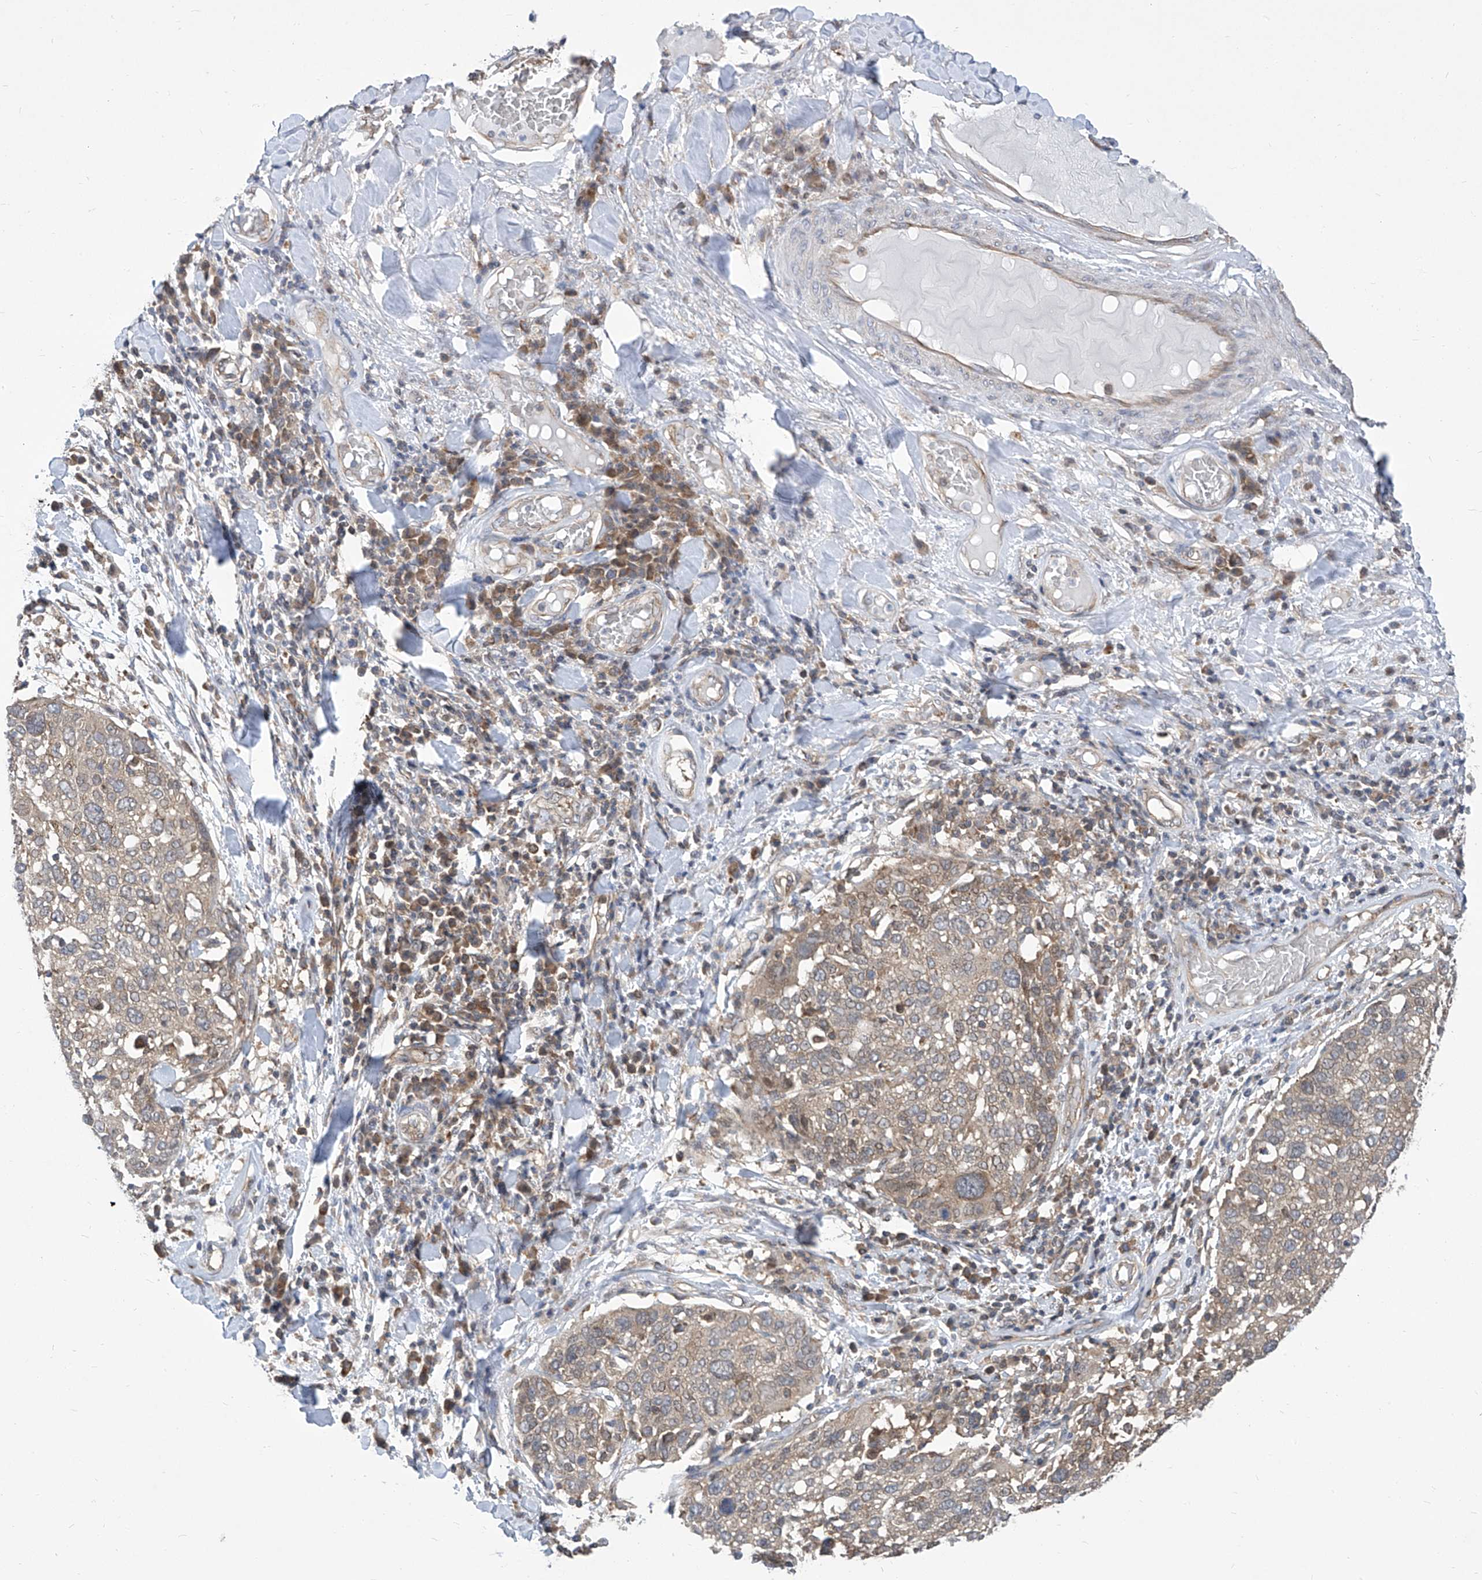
{"staining": {"intensity": "weak", "quantity": "<25%", "location": "cytoplasmic/membranous"}, "tissue": "lung cancer", "cell_type": "Tumor cells", "image_type": "cancer", "snomed": [{"axis": "morphology", "description": "Squamous cell carcinoma, NOS"}, {"axis": "topography", "description": "Lung"}], "caption": "This micrograph is of lung cancer (squamous cell carcinoma) stained with immunohistochemistry to label a protein in brown with the nuclei are counter-stained blue. There is no expression in tumor cells. (Brightfield microscopy of DAB (3,3'-diaminobenzidine) IHC at high magnification).", "gene": "EIF3M", "patient": {"sex": "male", "age": 65}}